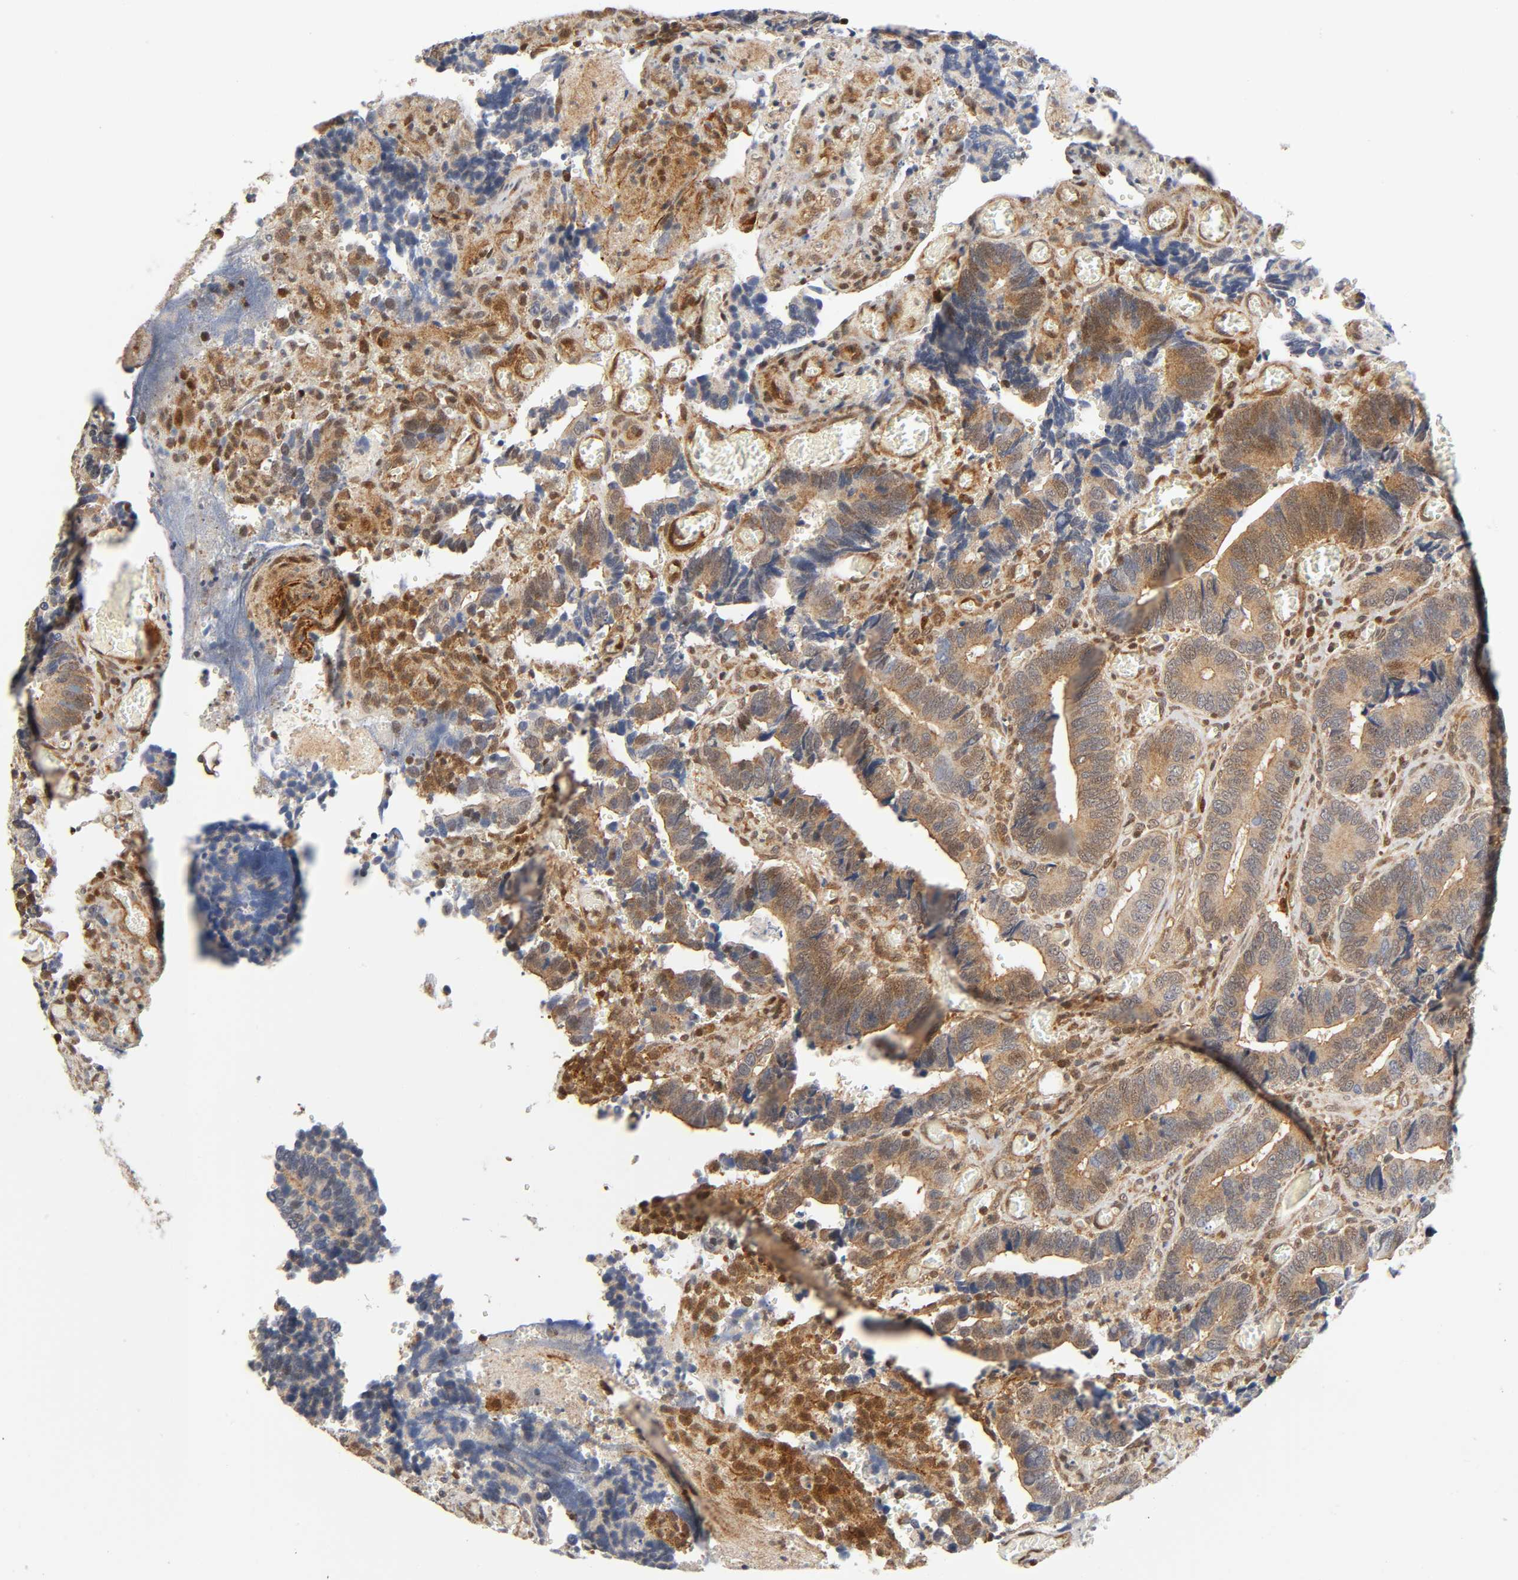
{"staining": {"intensity": "weak", "quantity": ">75%", "location": "cytoplasmic/membranous"}, "tissue": "colorectal cancer", "cell_type": "Tumor cells", "image_type": "cancer", "snomed": [{"axis": "morphology", "description": "Adenocarcinoma, NOS"}, {"axis": "topography", "description": "Colon"}], "caption": "Protein expression analysis of human adenocarcinoma (colorectal) reveals weak cytoplasmic/membranous positivity in approximately >75% of tumor cells.", "gene": "CASP9", "patient": {"sex": "male", "age": 72}}